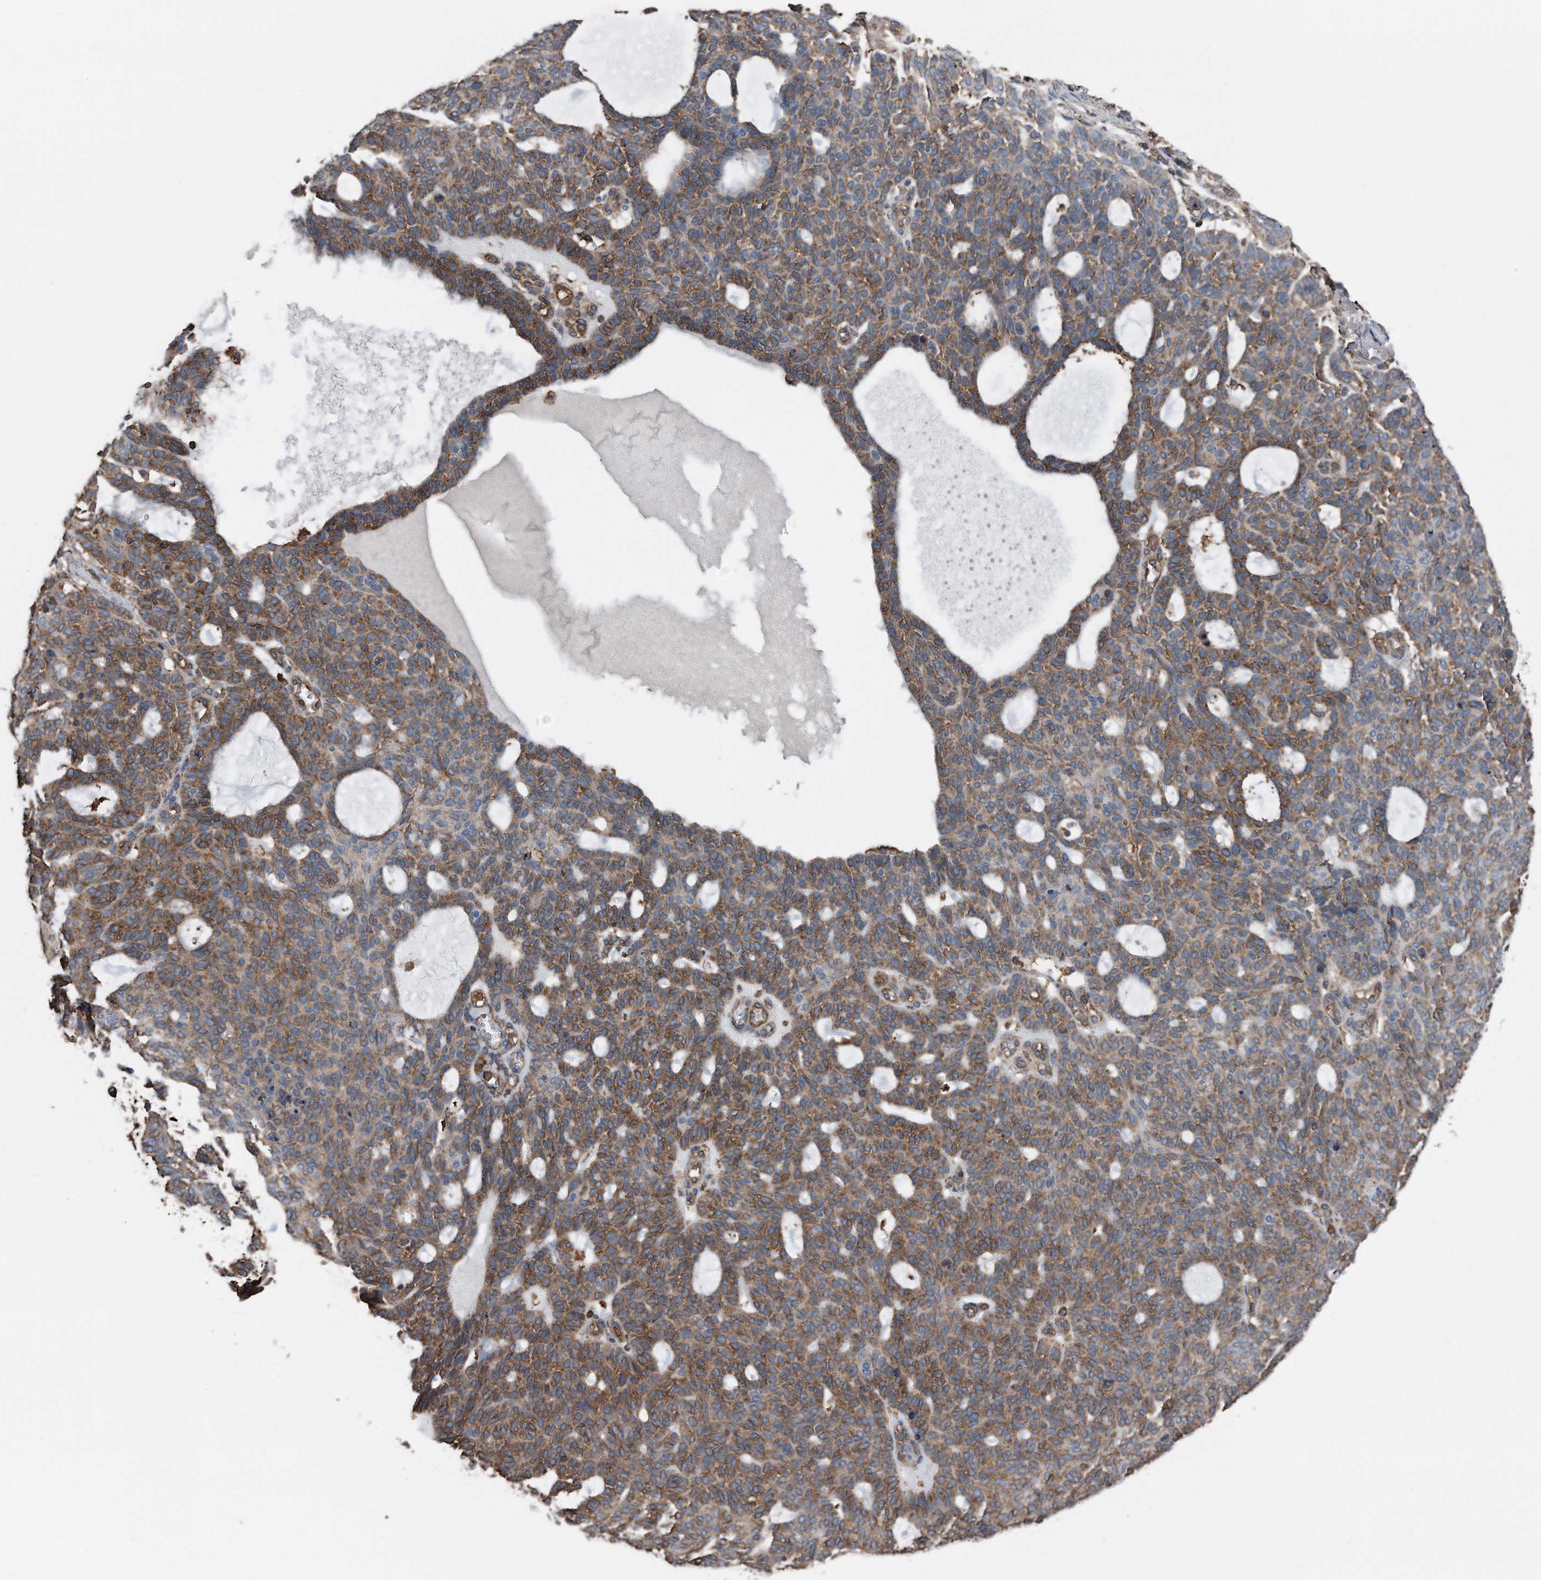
{"staining": {"intensity": "moderate", "quantity": ">75%", "location": "cytoplasmic/membranous"}, "tissue": "skin cancer", "cell_type": "Tumor cells", "image_type": "cancer", "snomed": [{"axis": "morphology", "description": "Squamous cell carcinoma, NOS"}, {"axis": "topography", "description": "Skin"}], "caption": "Immunohistochemical staining of human skin cancer shows moderate cytoplasmic/membranous protein staining in about >75% of tumor cells. The protein is stained brown, and the nuclei are stained in blue (DAB (3,3'-diaminobenzidine) IHC with brightfield microscopy, high magnification).", "gene": "RSPO3", "patient": {"sex": "female", "age": 90}}